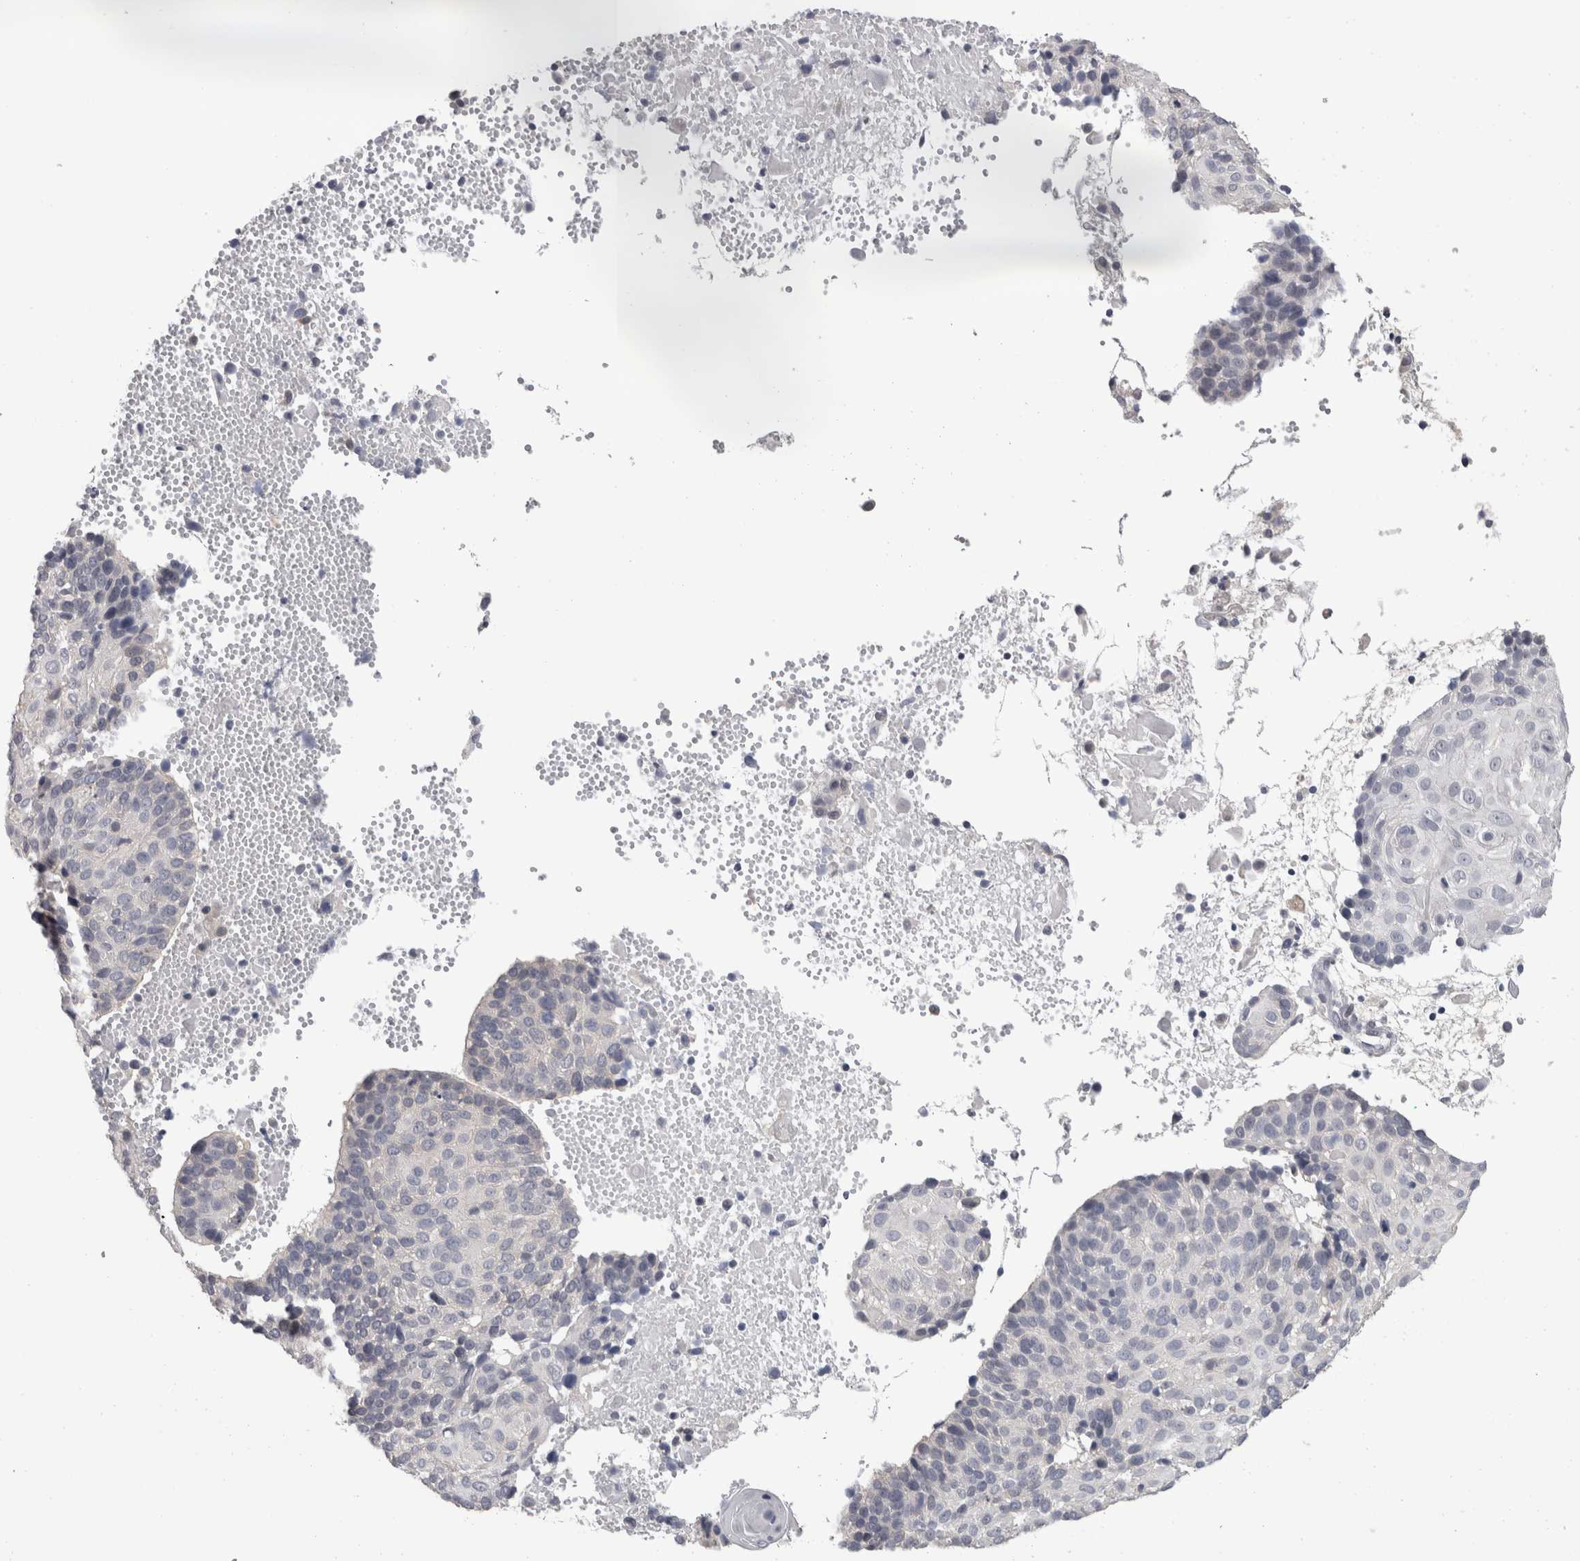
{"staining": {"intensity": "negative", "quantity": "none", "location": "none"}, "tissue": "cervical cancer", "cell_type": "Tumor cells", "image_type": "cancer", "snomed": [{"axis": "morphology", "description": "Squamous cell carcinoma, NOS"}, {"axis": "topography", "description": "Cervix"}], "caption": "Immunohistochemistry of human cervical squamous cell carcinoma reveals no expression in tumor cells.", "gene": "FHOD3", "patient": {"sex": "female", "age": 74}}